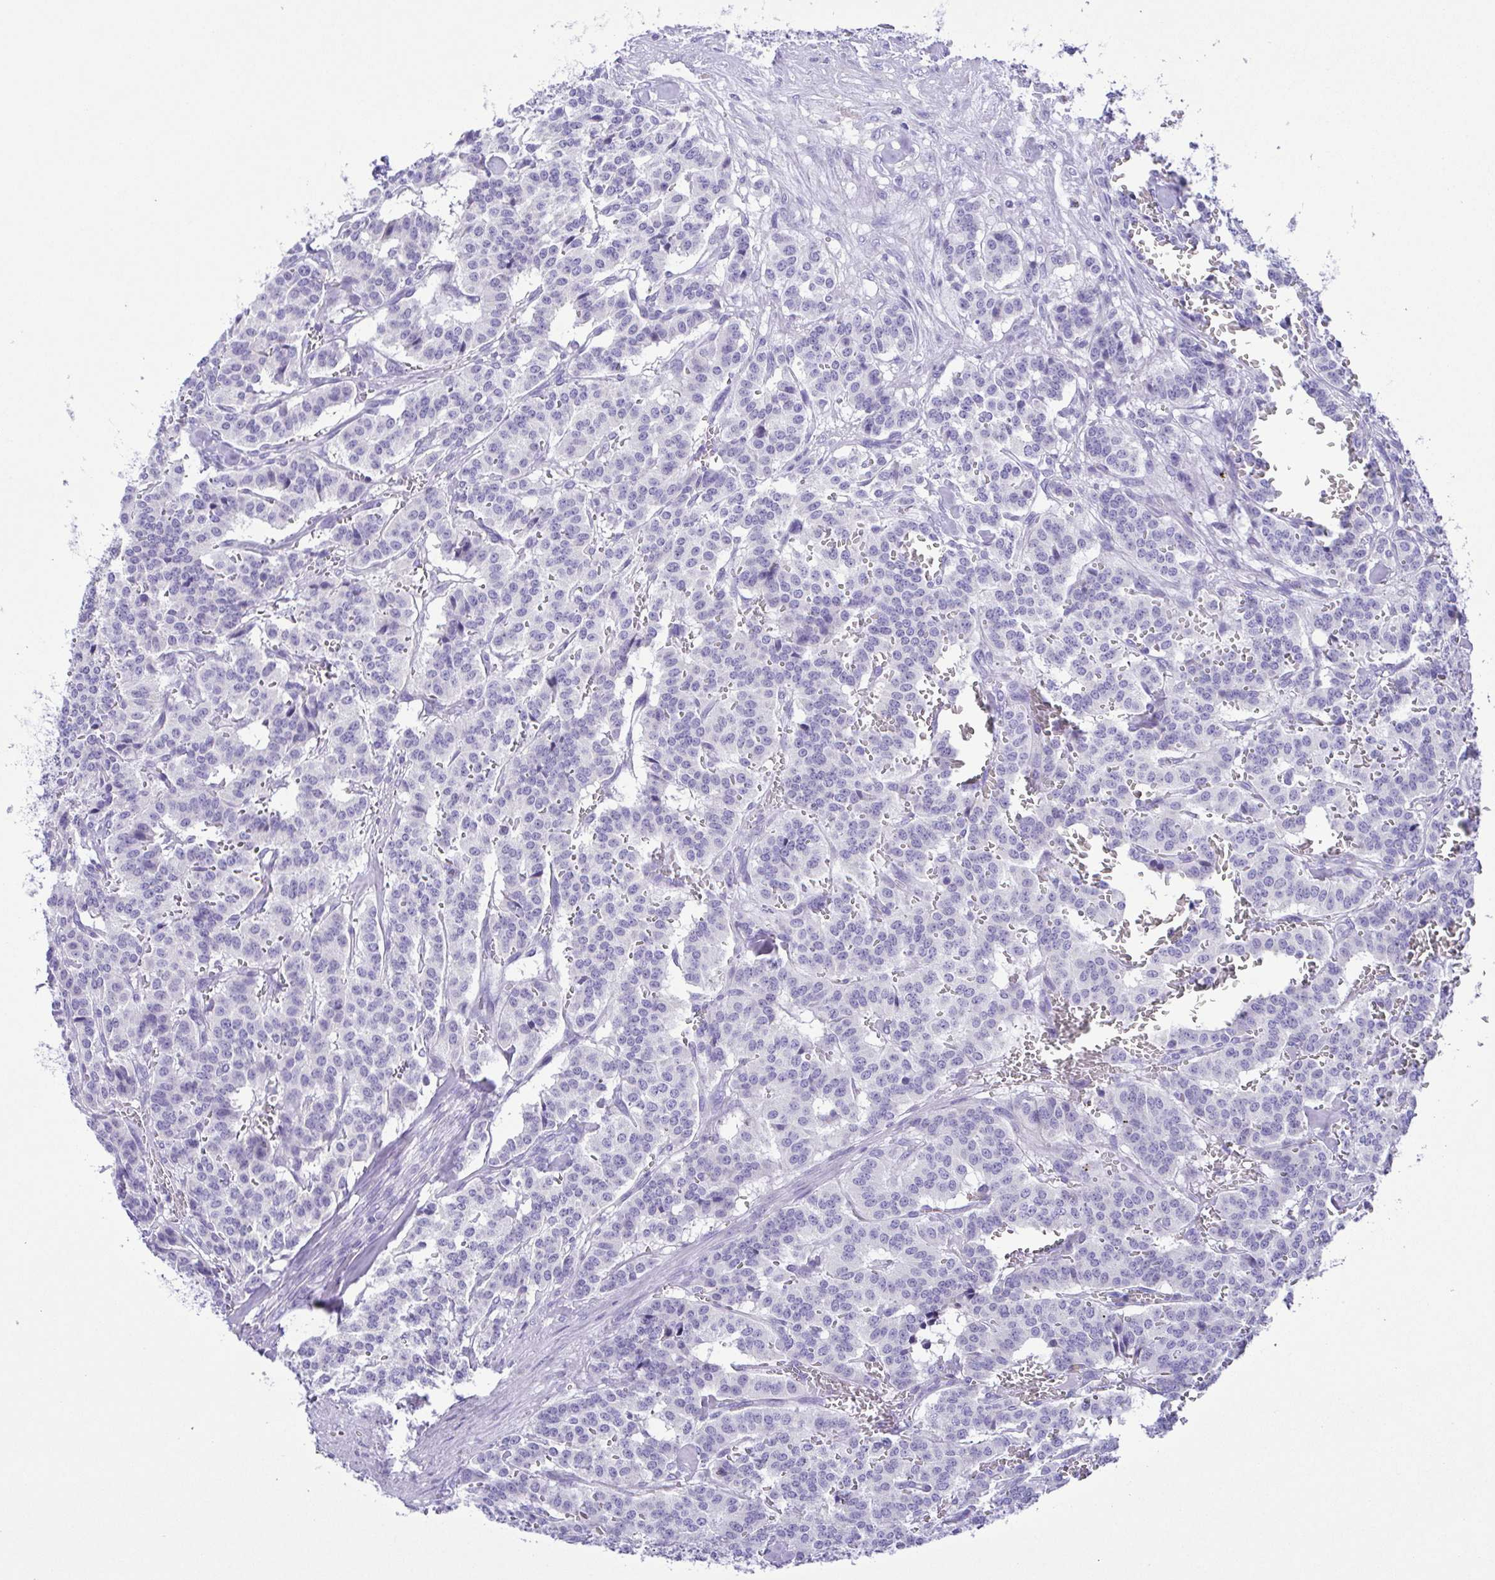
{"staining": {"intensity": "negative", "quantity": "none", "location": "none"}, "tissue": "carcinoid", "cell_type": "Tumor cells", "image_type": "cancer", "snomed": [{"axis": "morphology", "description": "Normal tissue, NOS"}, {"axis": "morphology", "description": "Carcinoid, malignant, NOS"}, {"axis": "topography", "description": "Lung"}], "caption": "High magnification brightfield microscopy of malignant carcinoid stained with DAB (3,3'-diaminobenzidine) (brown) and counterstained with hematoxylin (blue): tumor cells show no significant positivity.", "gene": "PAK3", "patient": {"sex": "female", "age": 46}}